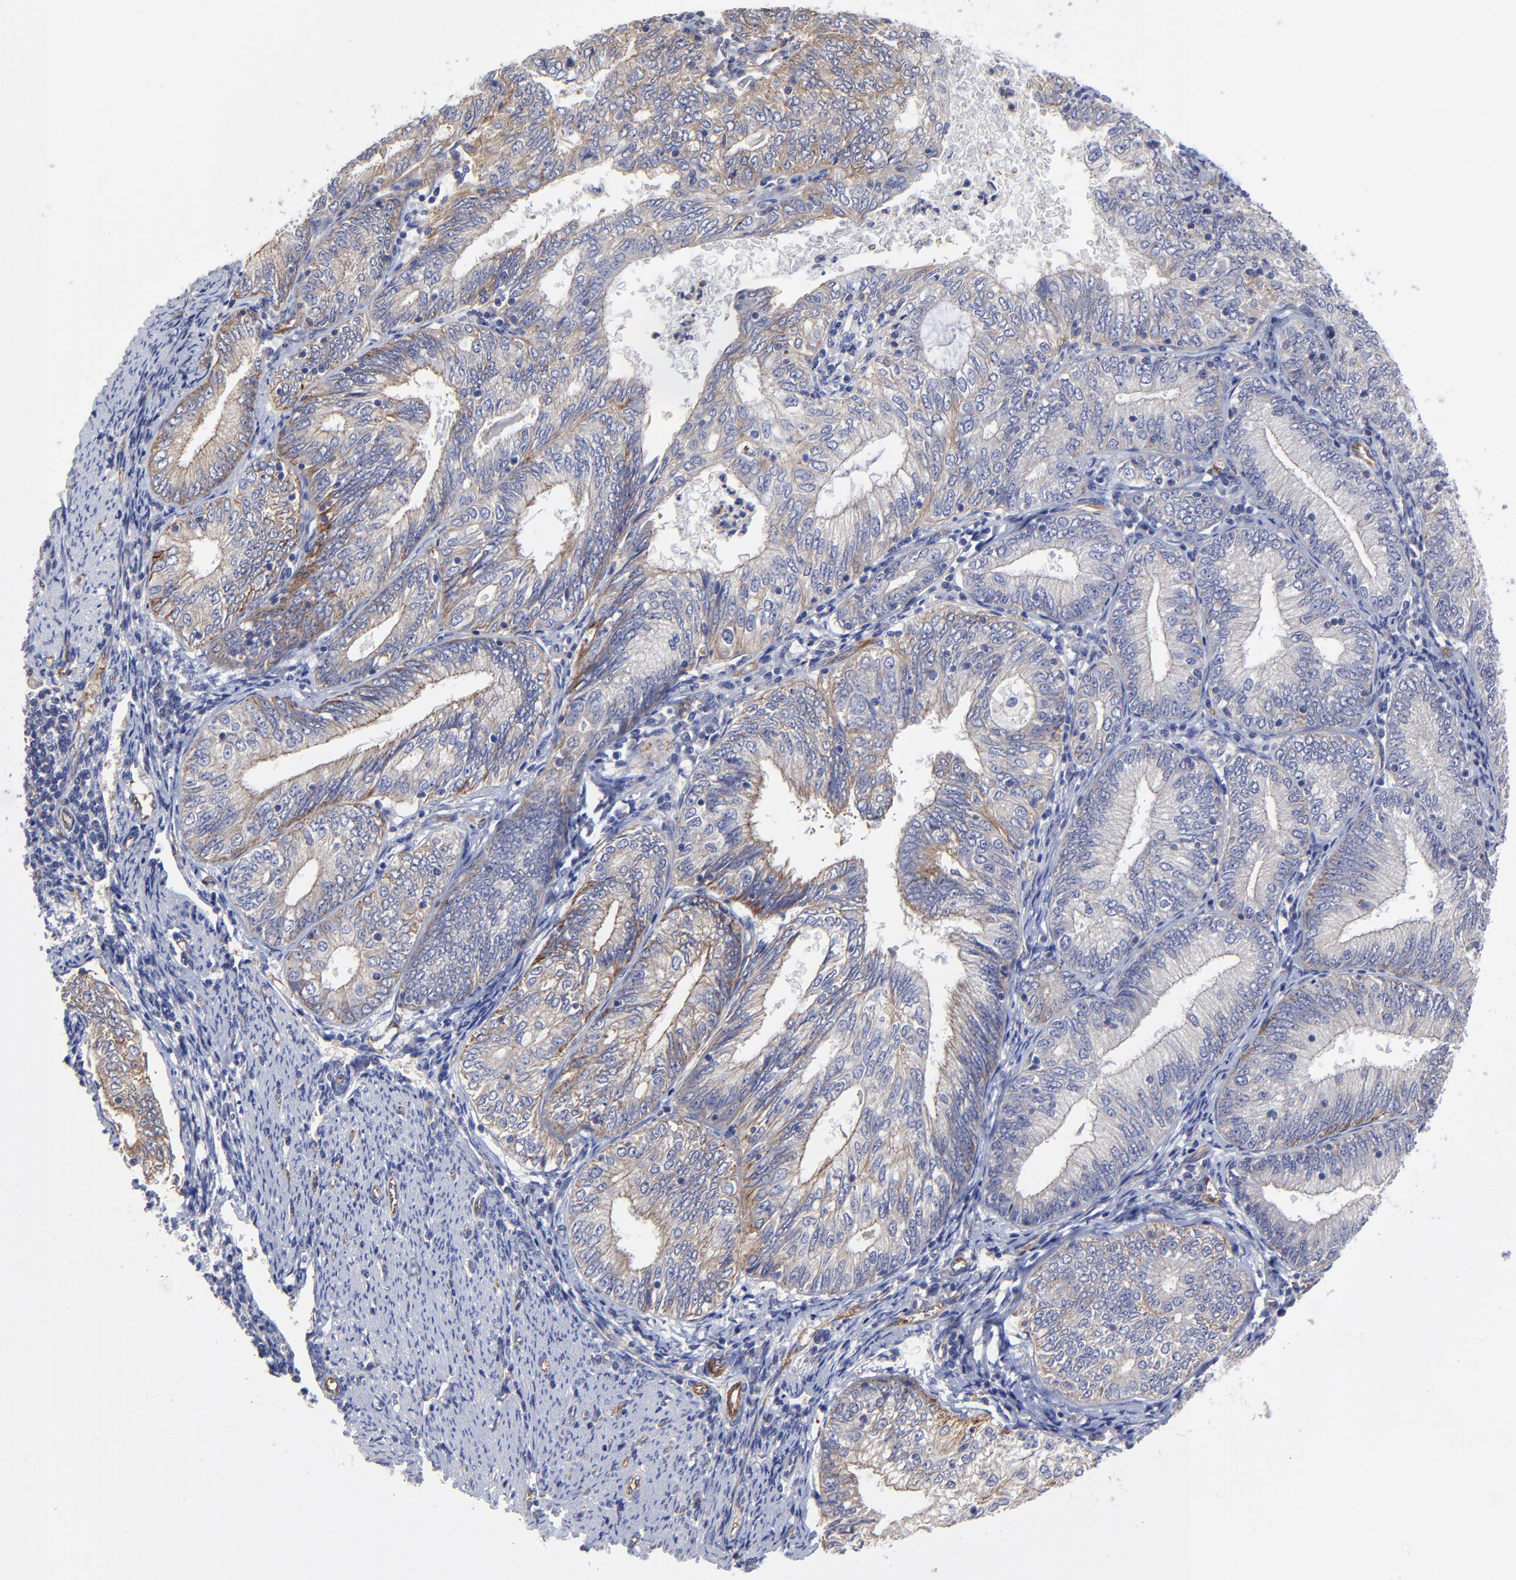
{"staining": {"intensity": "moderate", "quantity": "25%-75%", "location": "cytoplasmic/membranous"}, "tissue": "endometrial cancer", "cell_type": "Tumor cells", "image_type": "cancer", "snomed": [{"axis": "morphology", "description": "Adenocarcinoma, NOS"}, {"axis": "topography", "description": "Endometrium"}], "caption": "High-power microscopy captured an immunohistochemistry (IHC) micrograph of endometrial cancer, revealing moderate cytoplasmic/membranous positivity in approximately 25%-75% of tumor cells. Nuclei are stained in blue.", "gene": "SULF2", "patient": {"sex": "female", "age": 69}}